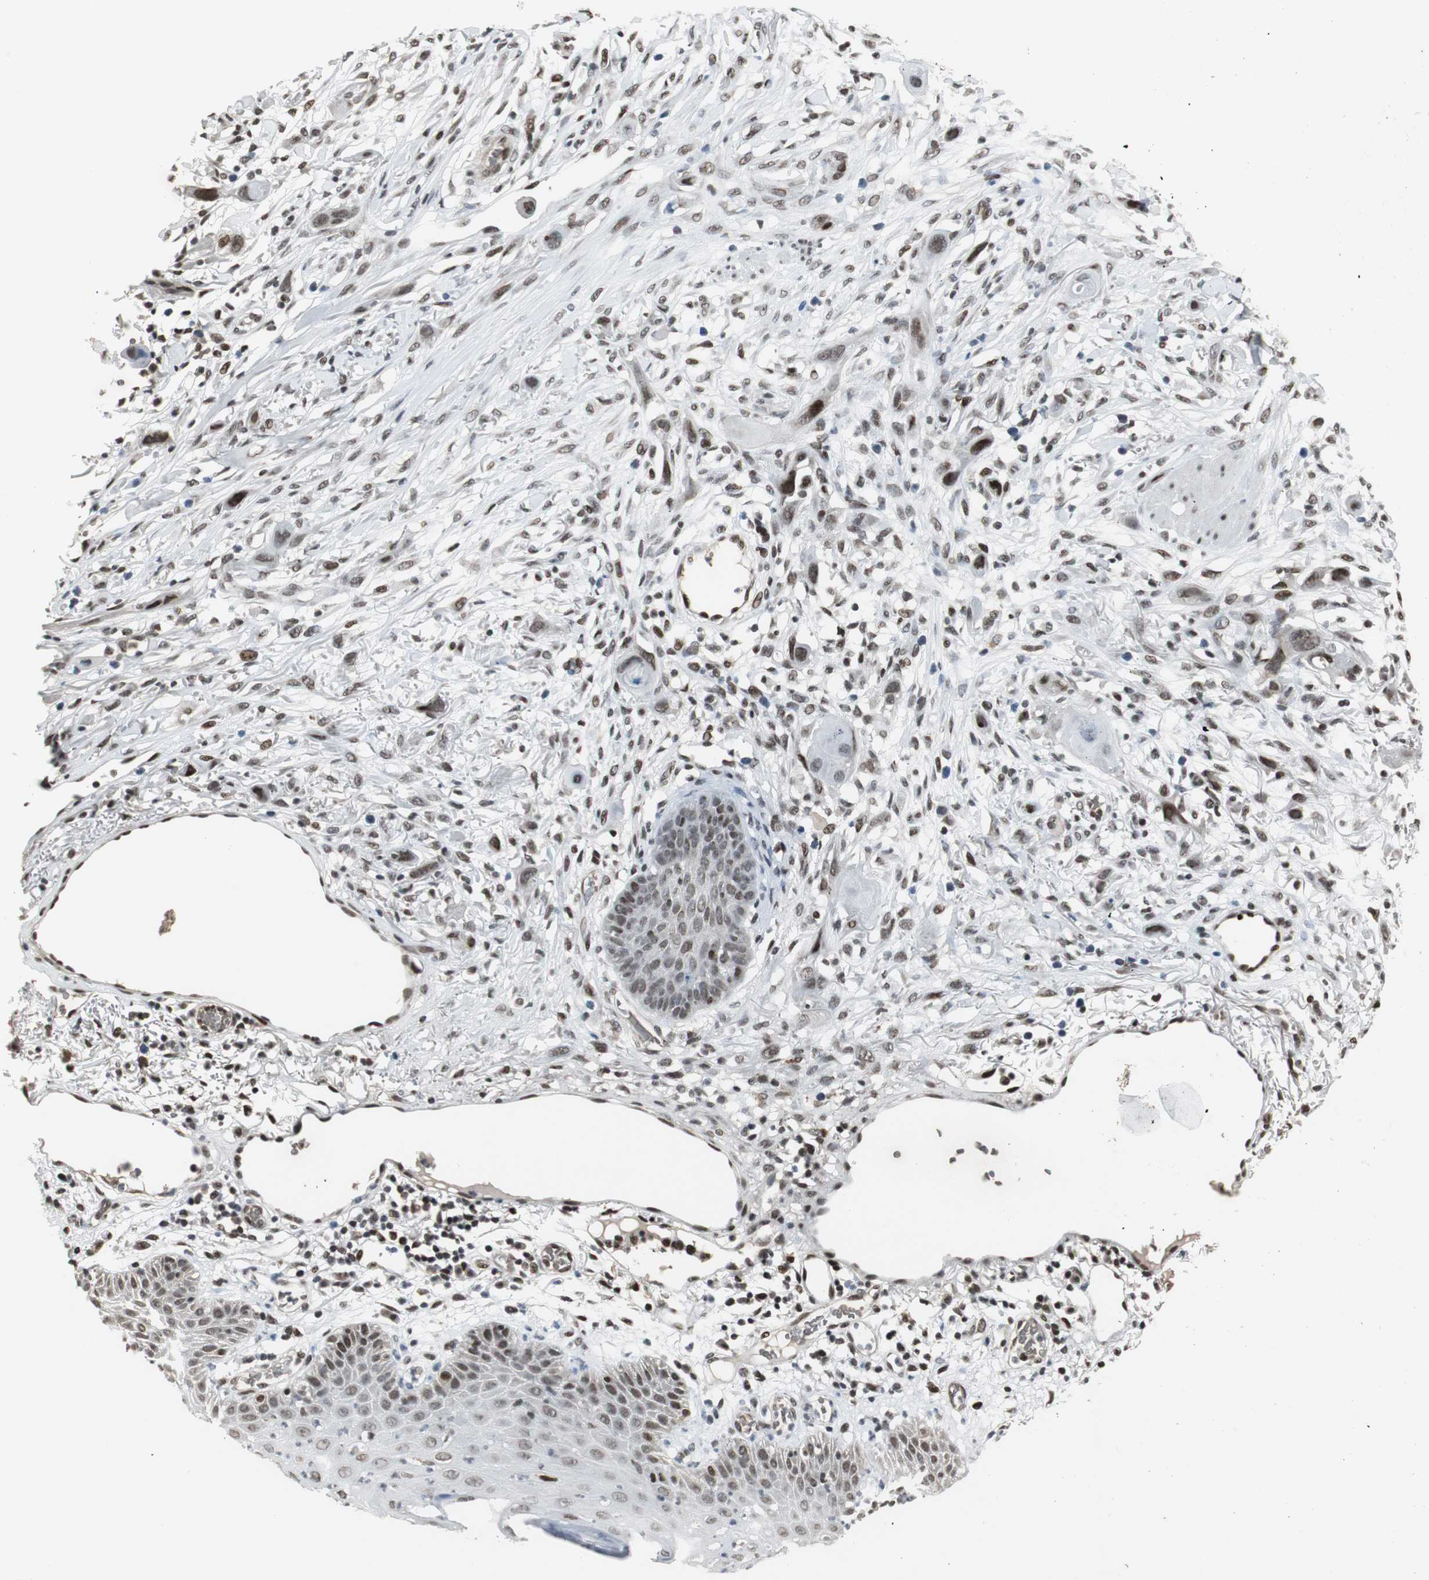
{"staining": {"intensity": "moderate", "quantity": ">75%", "location": "nuclear"}, "tissue": "skin cancer", "cell_type": "Tumor cells", "image_type": "cancer", "snomed": [{"axis": "morphology", "description": "Normal tissue, NOS"}, {"axis": "morphology", "description": "Squamous cell carcinoma, NOS"}, {"axis": "topography", "description": "Skin"}], "caption": "A high-resolution photomicrograph shows immunohistochemistry staining of skin squamous cell carcinoma, which demonstrates moderate nuclear staining in approximately >75% of tumor cells.", "gene": "TAF5", "patient": {"sex": "female", "age": 59}}